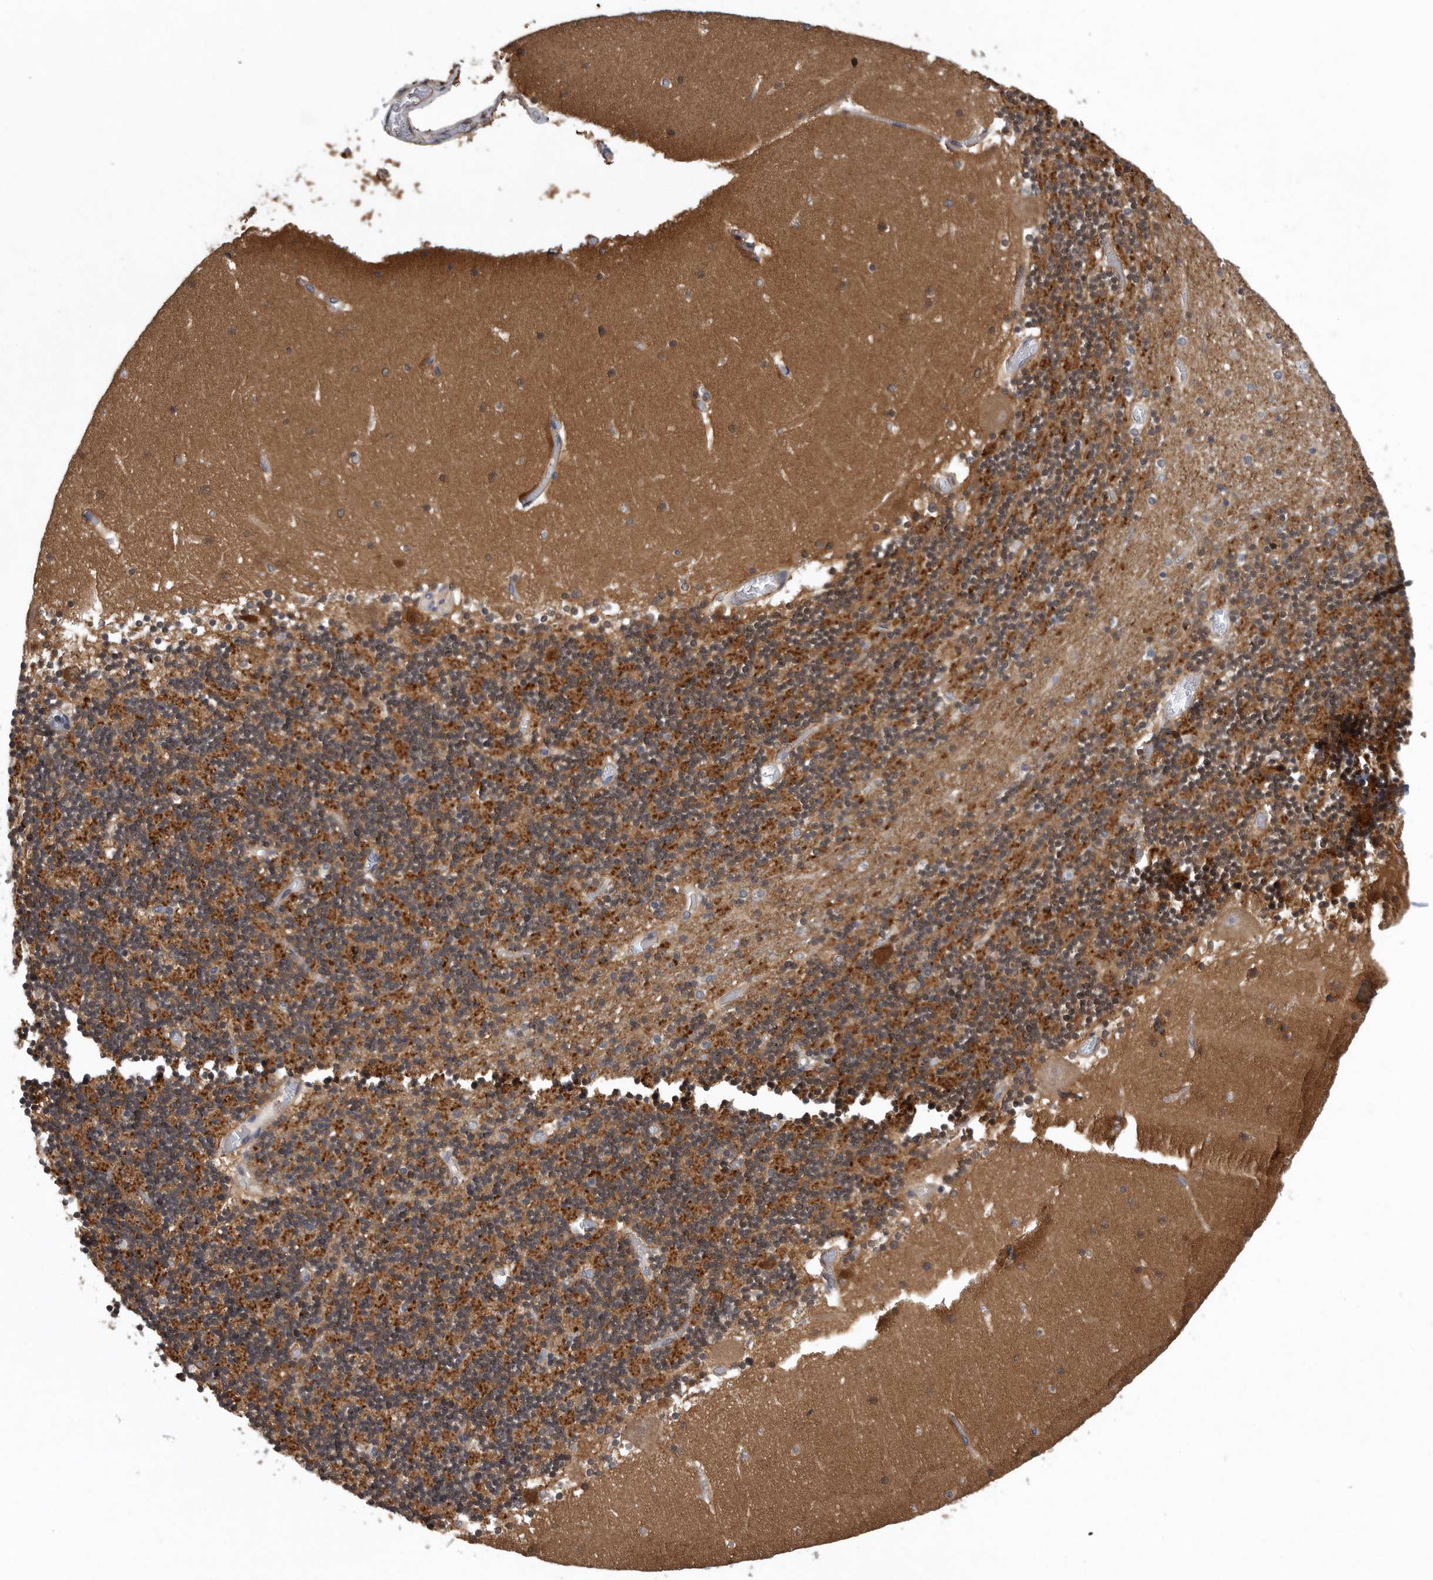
{"staining": {"intensity": "strong", "quantity": "25%-75%", "location": "cytoplasmic/membranous"}, "tissue": "cerebellum", "cell_type": "Cells in granular layer", "image_type": "normal", "snomed": [{"axis": "morphology", "description": "Normal tissue, NOS"}, {"axis": "topography", "description": "Cerebellum"}], "caption": "Immunohistochemistry (DAB) staining of normal cerebellum shows strong cytoplasmic/membranous protein staining in approximately 25%-75% of cells in granular layer.", "gene": "OXR1", "patient": {"sex": "female", "age": 28}}